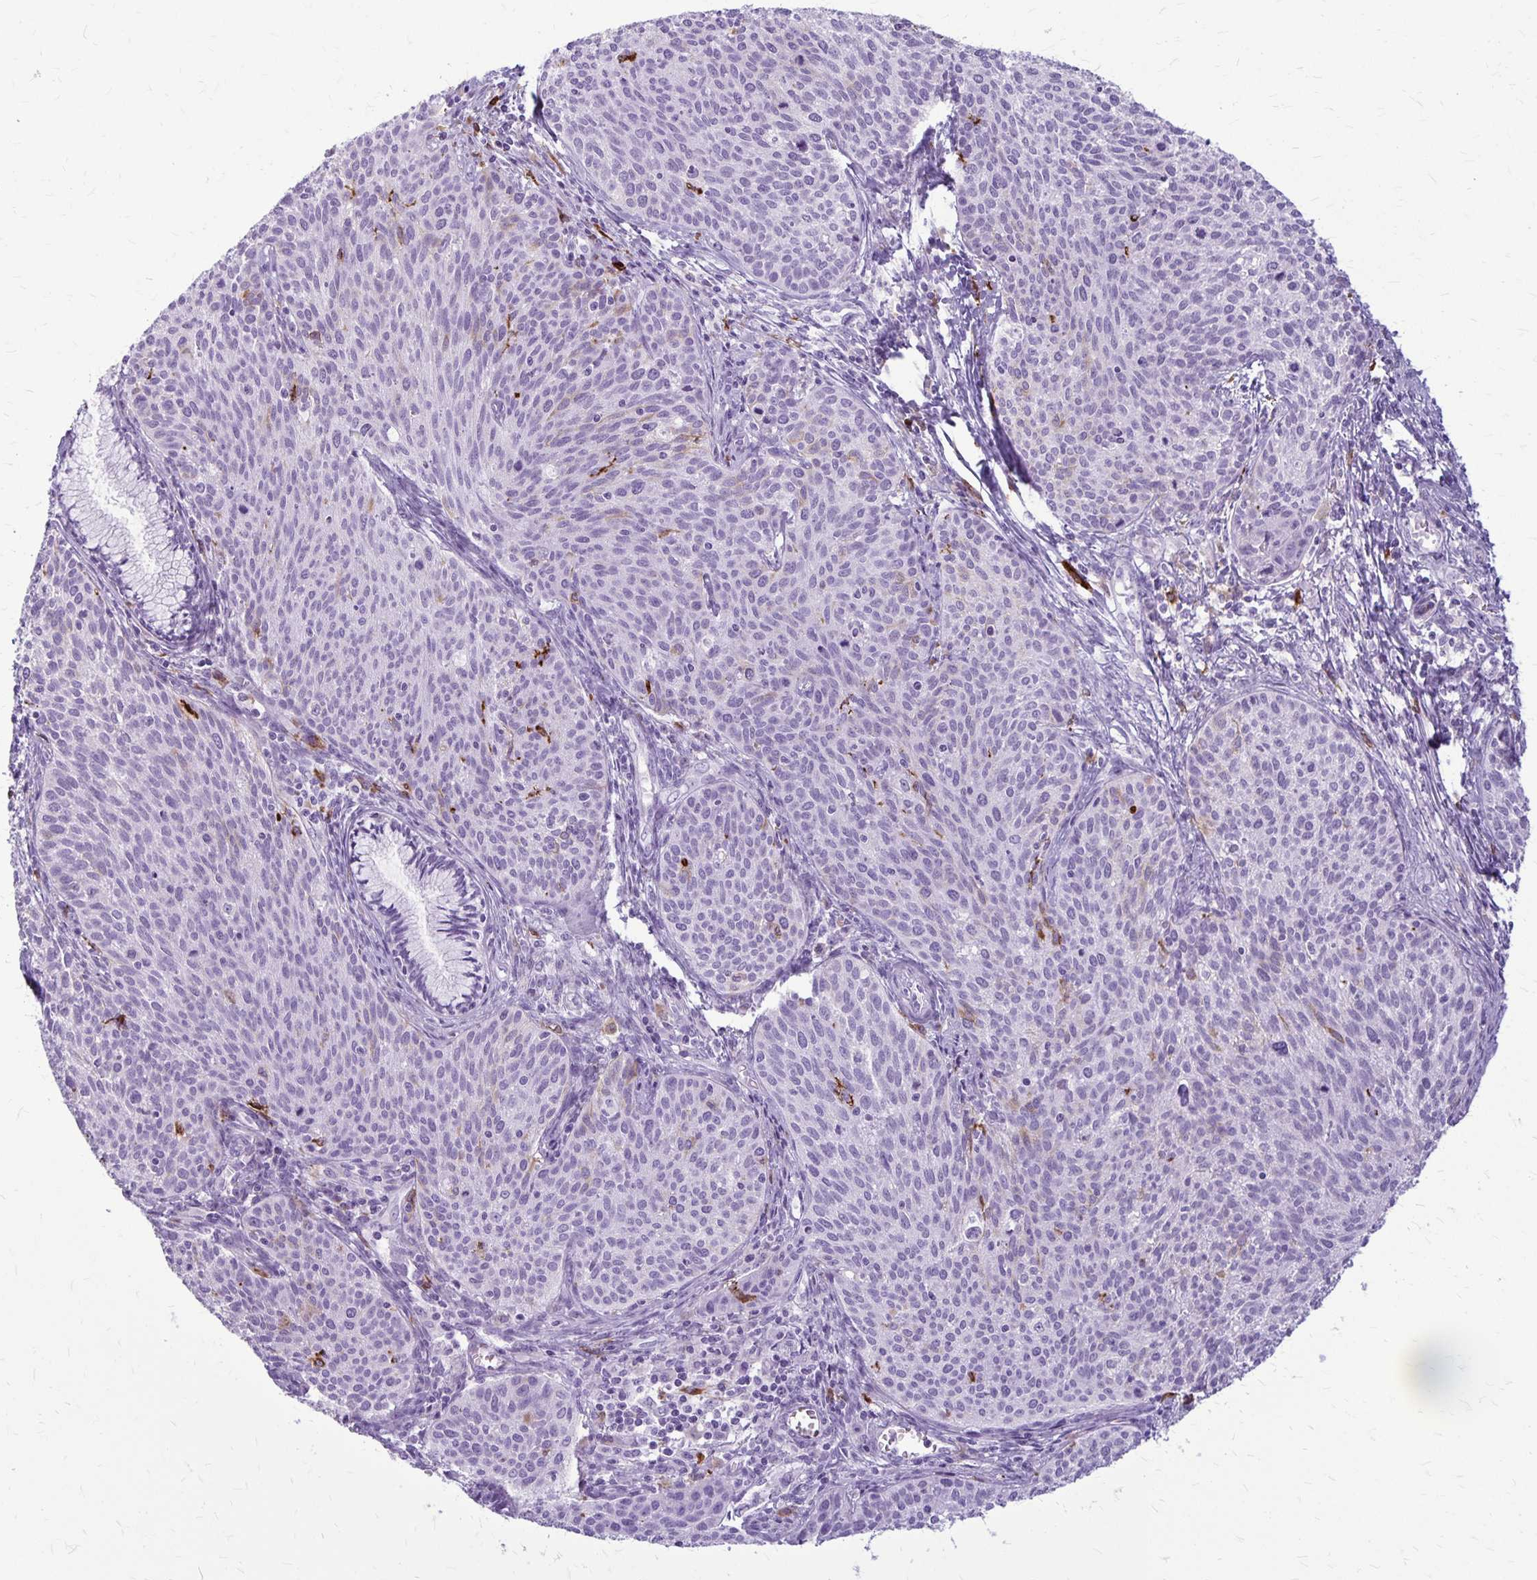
{"staining": {"intensity": "negative", "quantity": "none", "location": "none"}, "tissue": "cervical cancer", "cell_type": "Tumor cells", "image_type": "cancer", "snomed": [{"axis": "morphology", "description": "Squamous cell carcinoma, NOS"}, {"axis": "topography", "description": "Cervix"}], "caption": "IHC photomicrograph of human cervical cancer (squamous cell carcinoma) stained for a protein (brown), which exhibits no staining in tumor cells. The staining is performed using DAB brown chromogen with nuclei counter-stained in using hematoxylin.", "gene": "RTN1", "patient": {"sex": "female", "age": 38}}